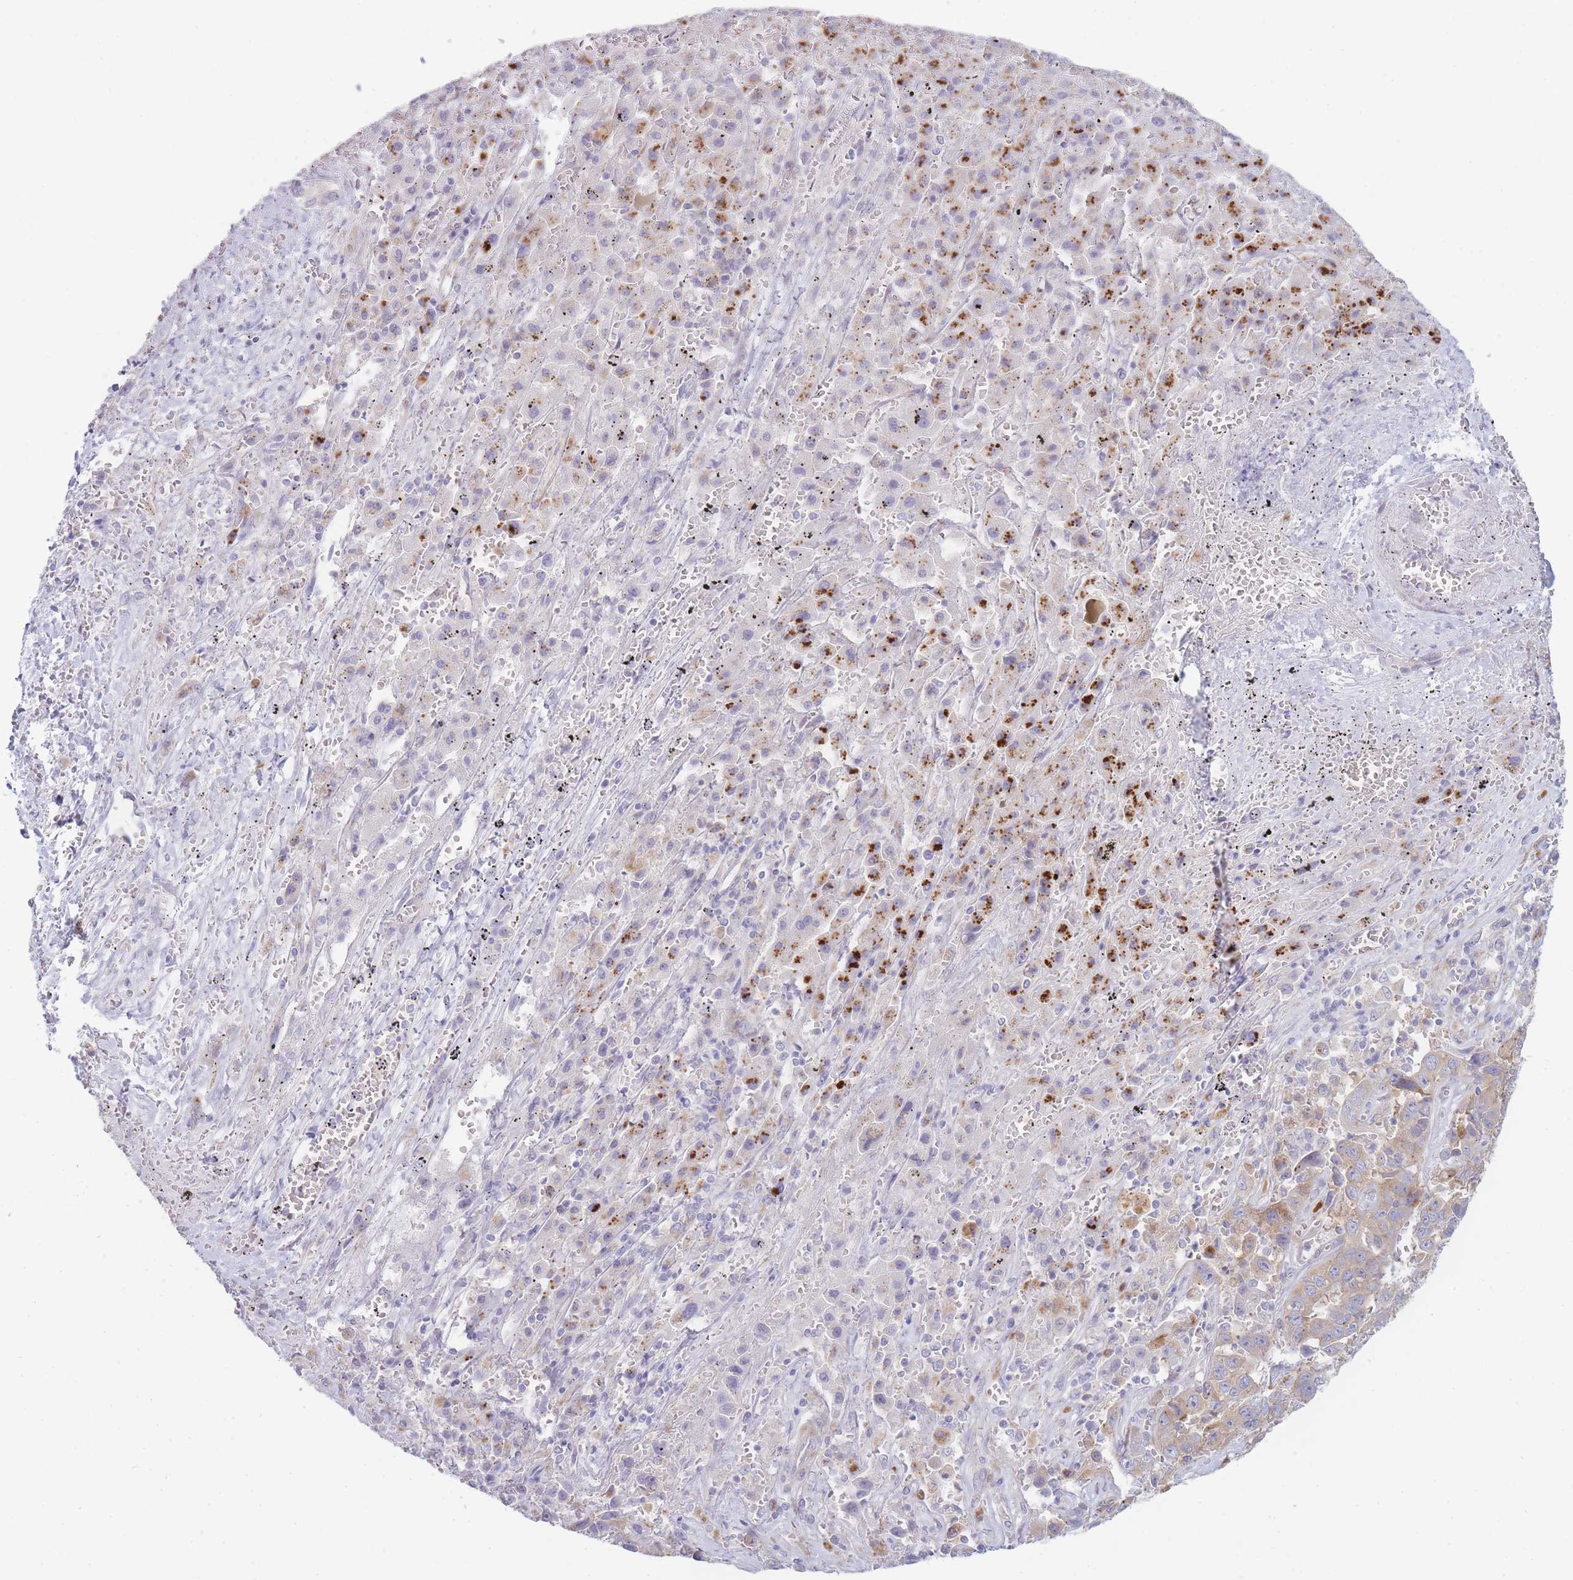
{"staining": {"intensity": "moderate", "quantity": "25%-75%", "location": "cytoplasmic/membranous"}, "tissue": "liver cancer", "cell_type": "Tumor cells", "image_type": "cancer", "snomed": [{"axis": "morphology", "description": "Cholangiocarcinoma"}, {"axis": "topography", "description": "Liver"}], "caption": "Human liver cancer stained with a brown dye demonstrates moderate cytoplasmic/membranous positive staining in approximately 25%-75% of tumor cells.", "gene": "OR5L2", "patient": {"sex": "female", "age": 52}}